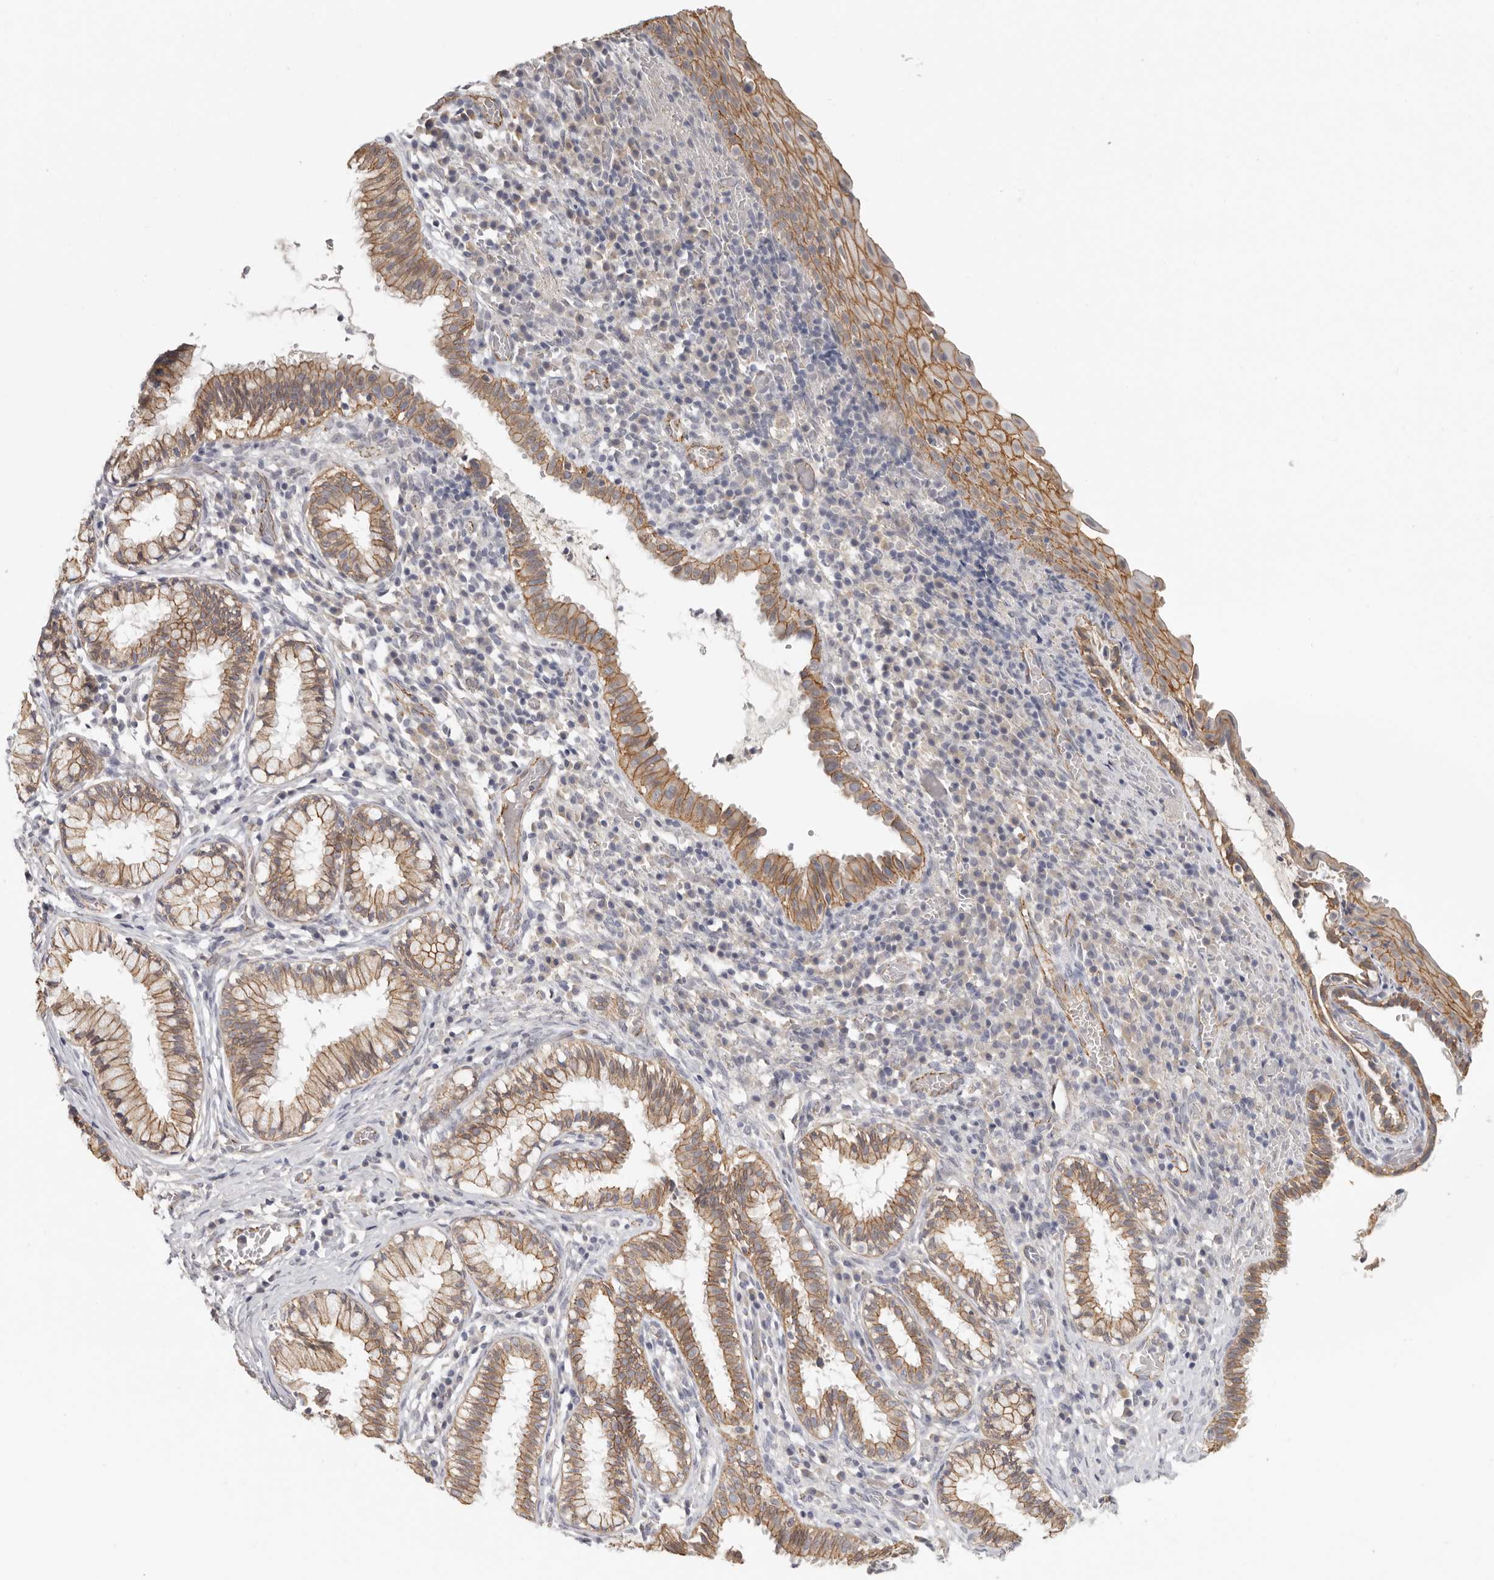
{"staining": {"intensity": "moderate", "quantity": ">75%", "location": "cytoplasmic/membranous"}, "tissue": "cervix", "cell_type": "Glandular cells", "image_type": "normal", "snomed": [{"axis": "morphology", "description": "Normal tissue, NOS"}, {"axis": "topography", "description": "Cervix"}], "caption": "The image shows immunohistochemical staining of unremarkable cervix. There is moderate cytoplasmic/membranous staining is present in about >75% of glandular cells.", "gene": "ANXA9", "patient": {"sex": "female", "age": 27}}